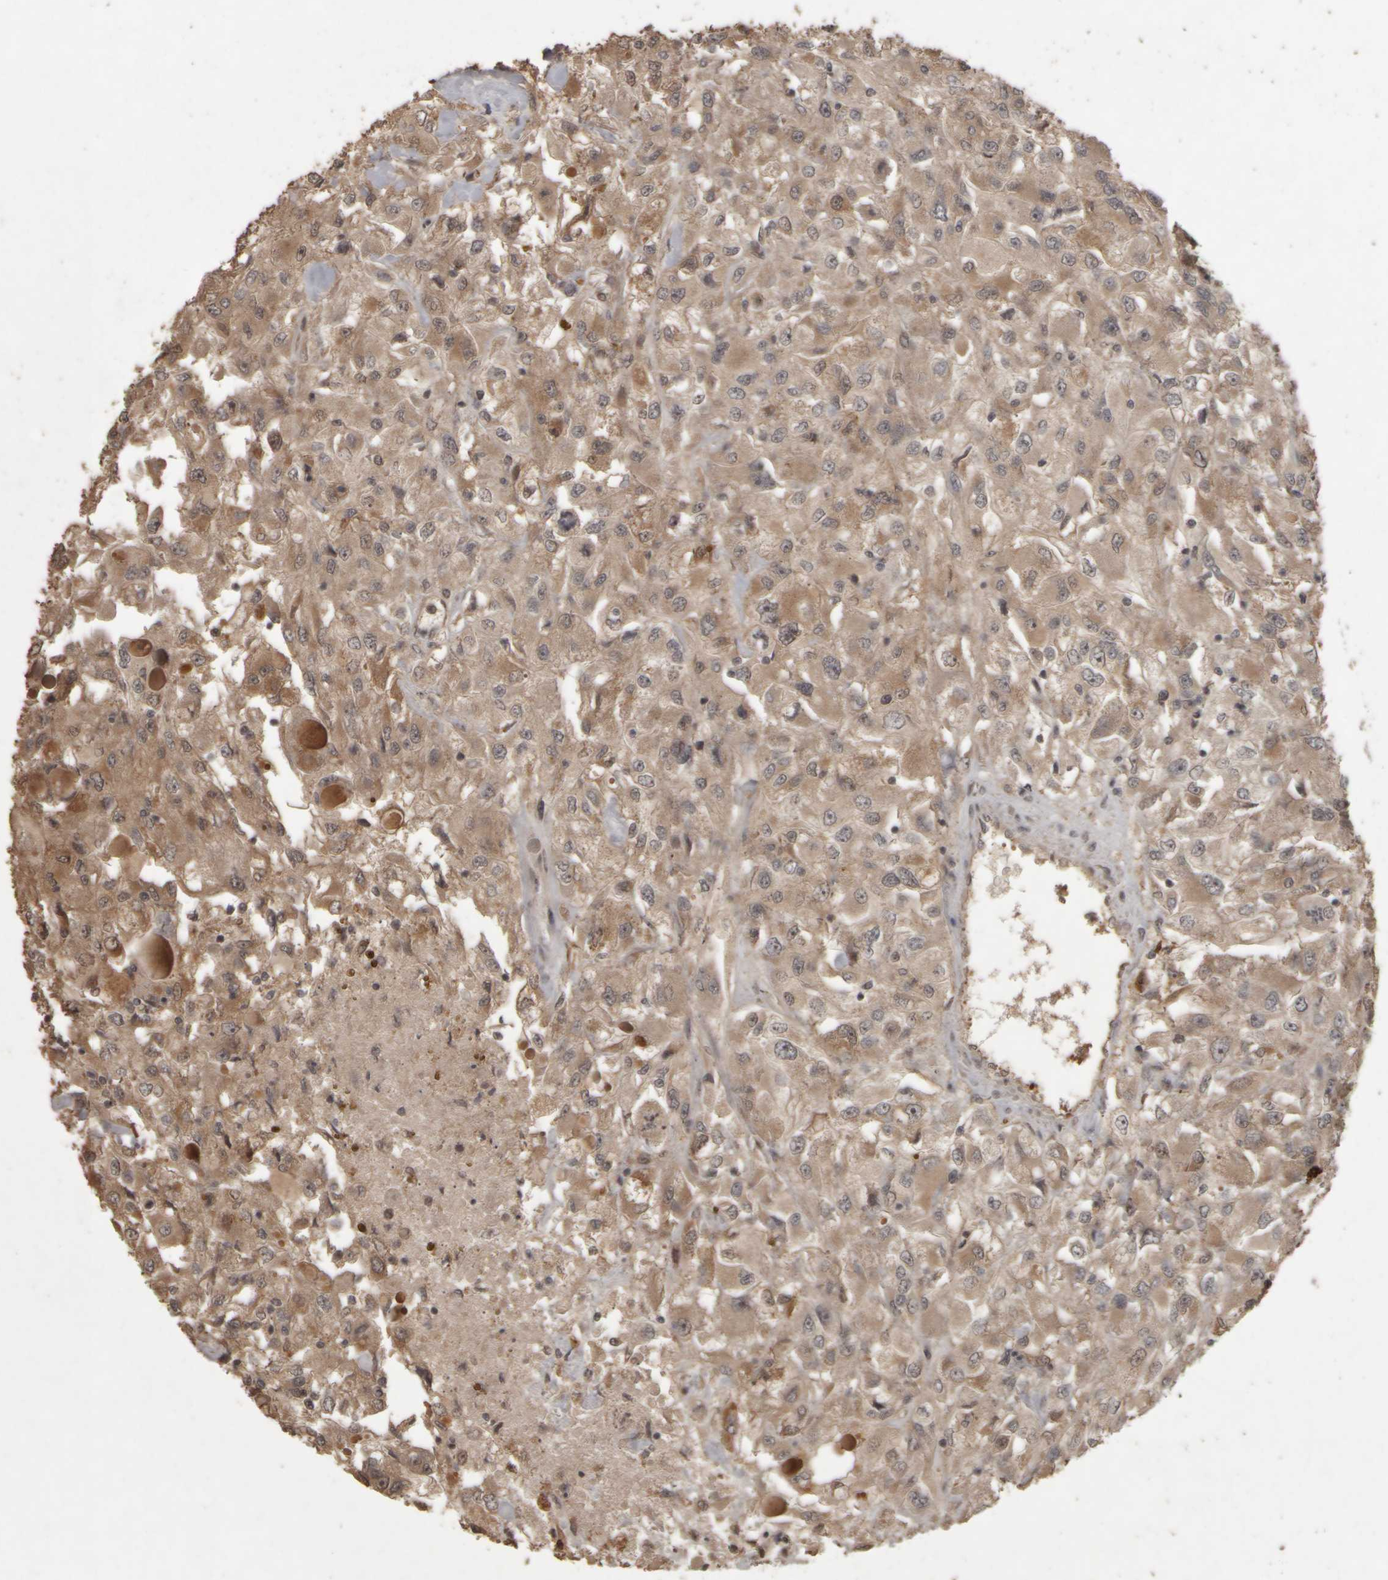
{"staining": {"intensity": "moderate", "quantity": ">75%", "location": "cytoplasmic/membranous"}, "tissue": "renal cancer", "cell_type": "Tumor cells", "image_type": "cancer", "snomed": [{"axis": "morphology", "description": "Adenocarcinoma, NOS"}, {"axis": "topography", "description": "Kidney"}], "caption": "Renal cancer stained for a protein (brown) displays moderate cytoplasmic/membranous positive positivity in approximately >75% of tumor cells.", "gene": "ACO1", "patient": {"sex": "female", "age": 52}}